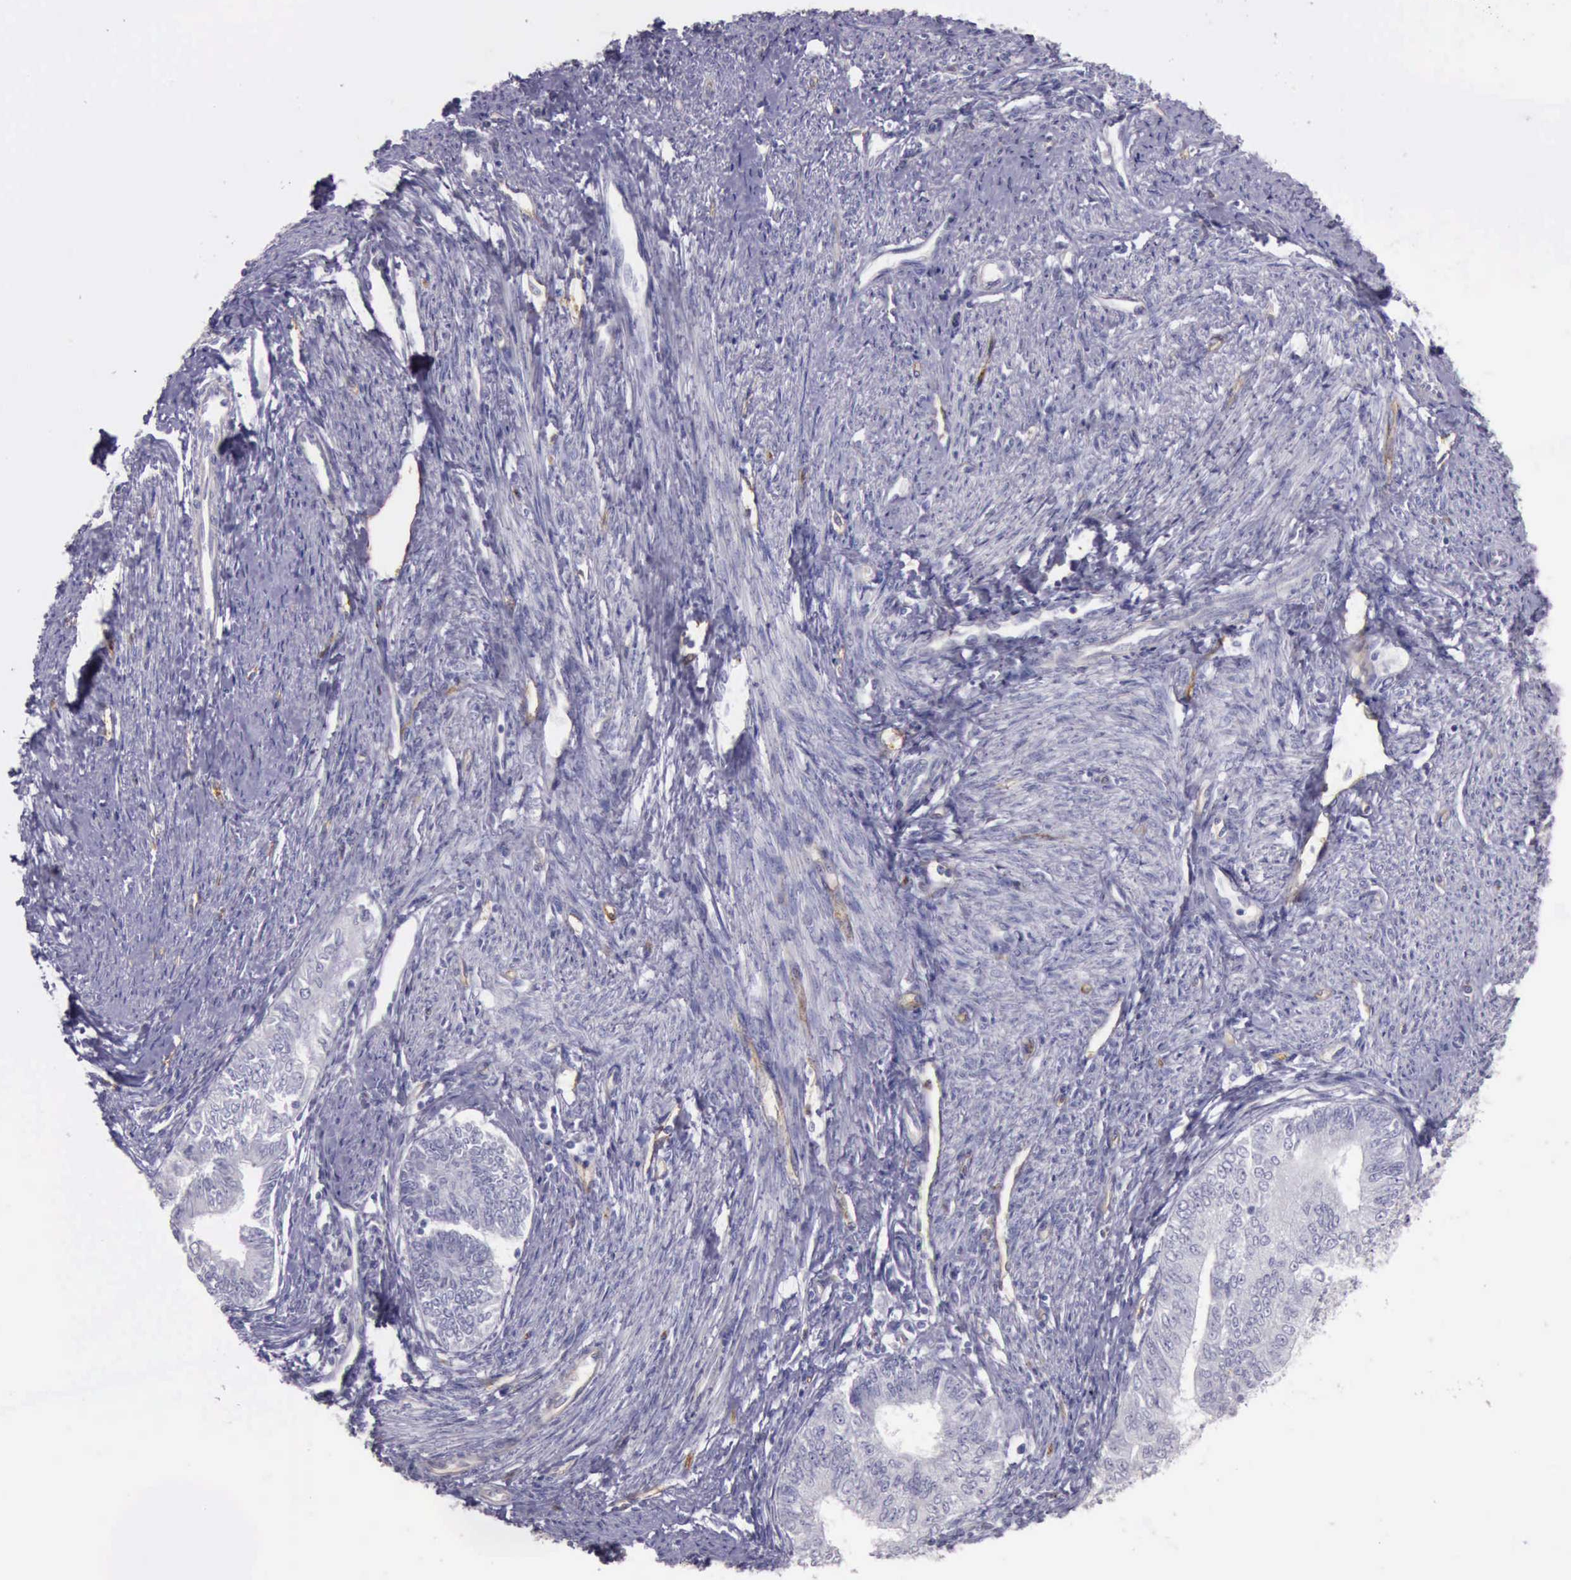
{"staining": {"intensity": "negative", "quantity": "none", "location": "none"}, "tissue": "endometrial cancer", "cell_type": "Tumor cells", "image_type": "cancer", "snomed": [{"axis": "morphology", "description": "Adenocarcinoma, NOS"}, {"axis": "topography", "description": "Endometrium"}], "caption": "Photomicrograph shows no significant protein expression in tumor cells of endometrial adenocarcinoma. (IHC, brightfield microscopy, high magnification).", "gene": "TCEANC", "patient": {"sex": "female", "age": 66}}